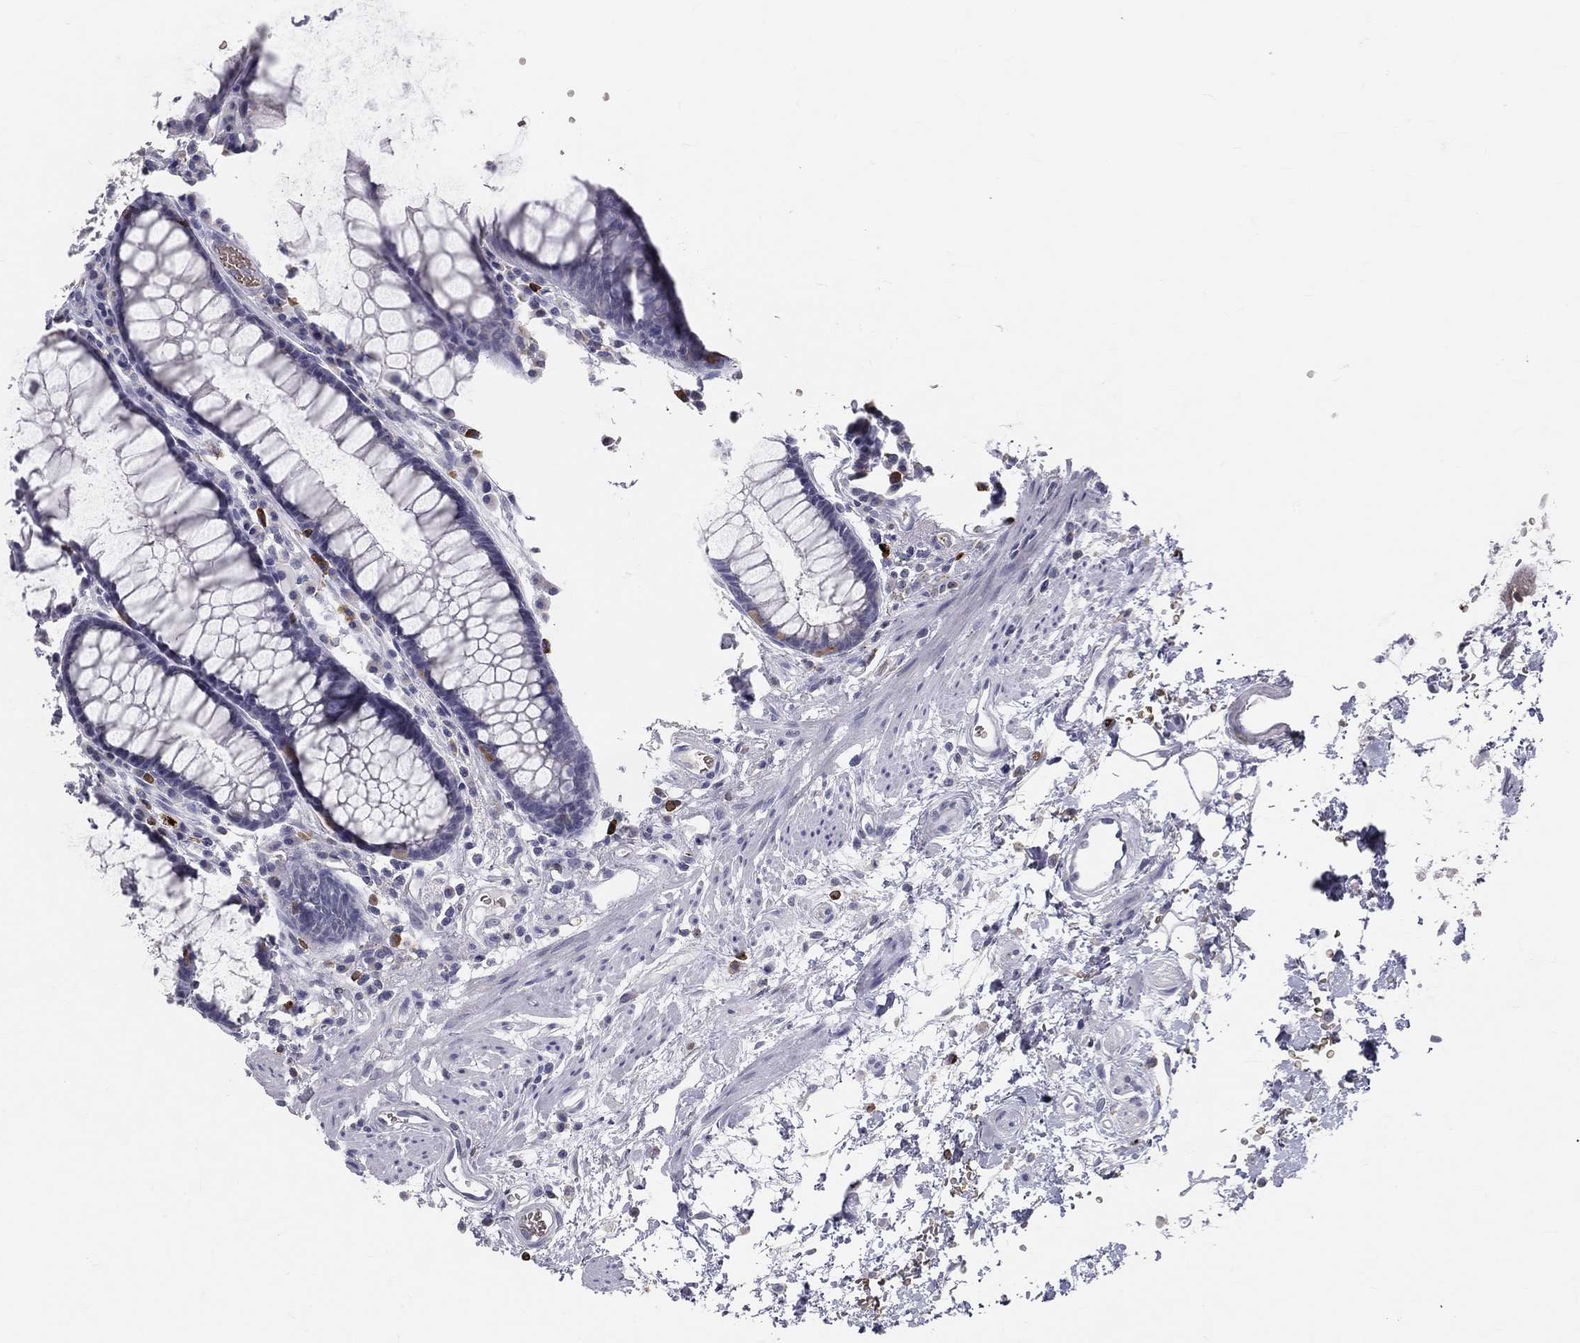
{"staining": {"intensity": "negative", "quantity": "none", "location": "none"}, "tissue": "rectum", "cell_type": "Glandular cells", "image_type": "normal", "snomed": [{"axis": "morphology", "description": "Normal tissue, NOS"}, {"axis": "topography", "description": "Rectum"}], "caption": "DAB (3,3'-diaminobenzidine) immunohistochemical staining of benign human rectum exhibits no significant positivity in glandular cells.", "gene": "CTSW", "patient": {"sex": "female", "age": 68}}